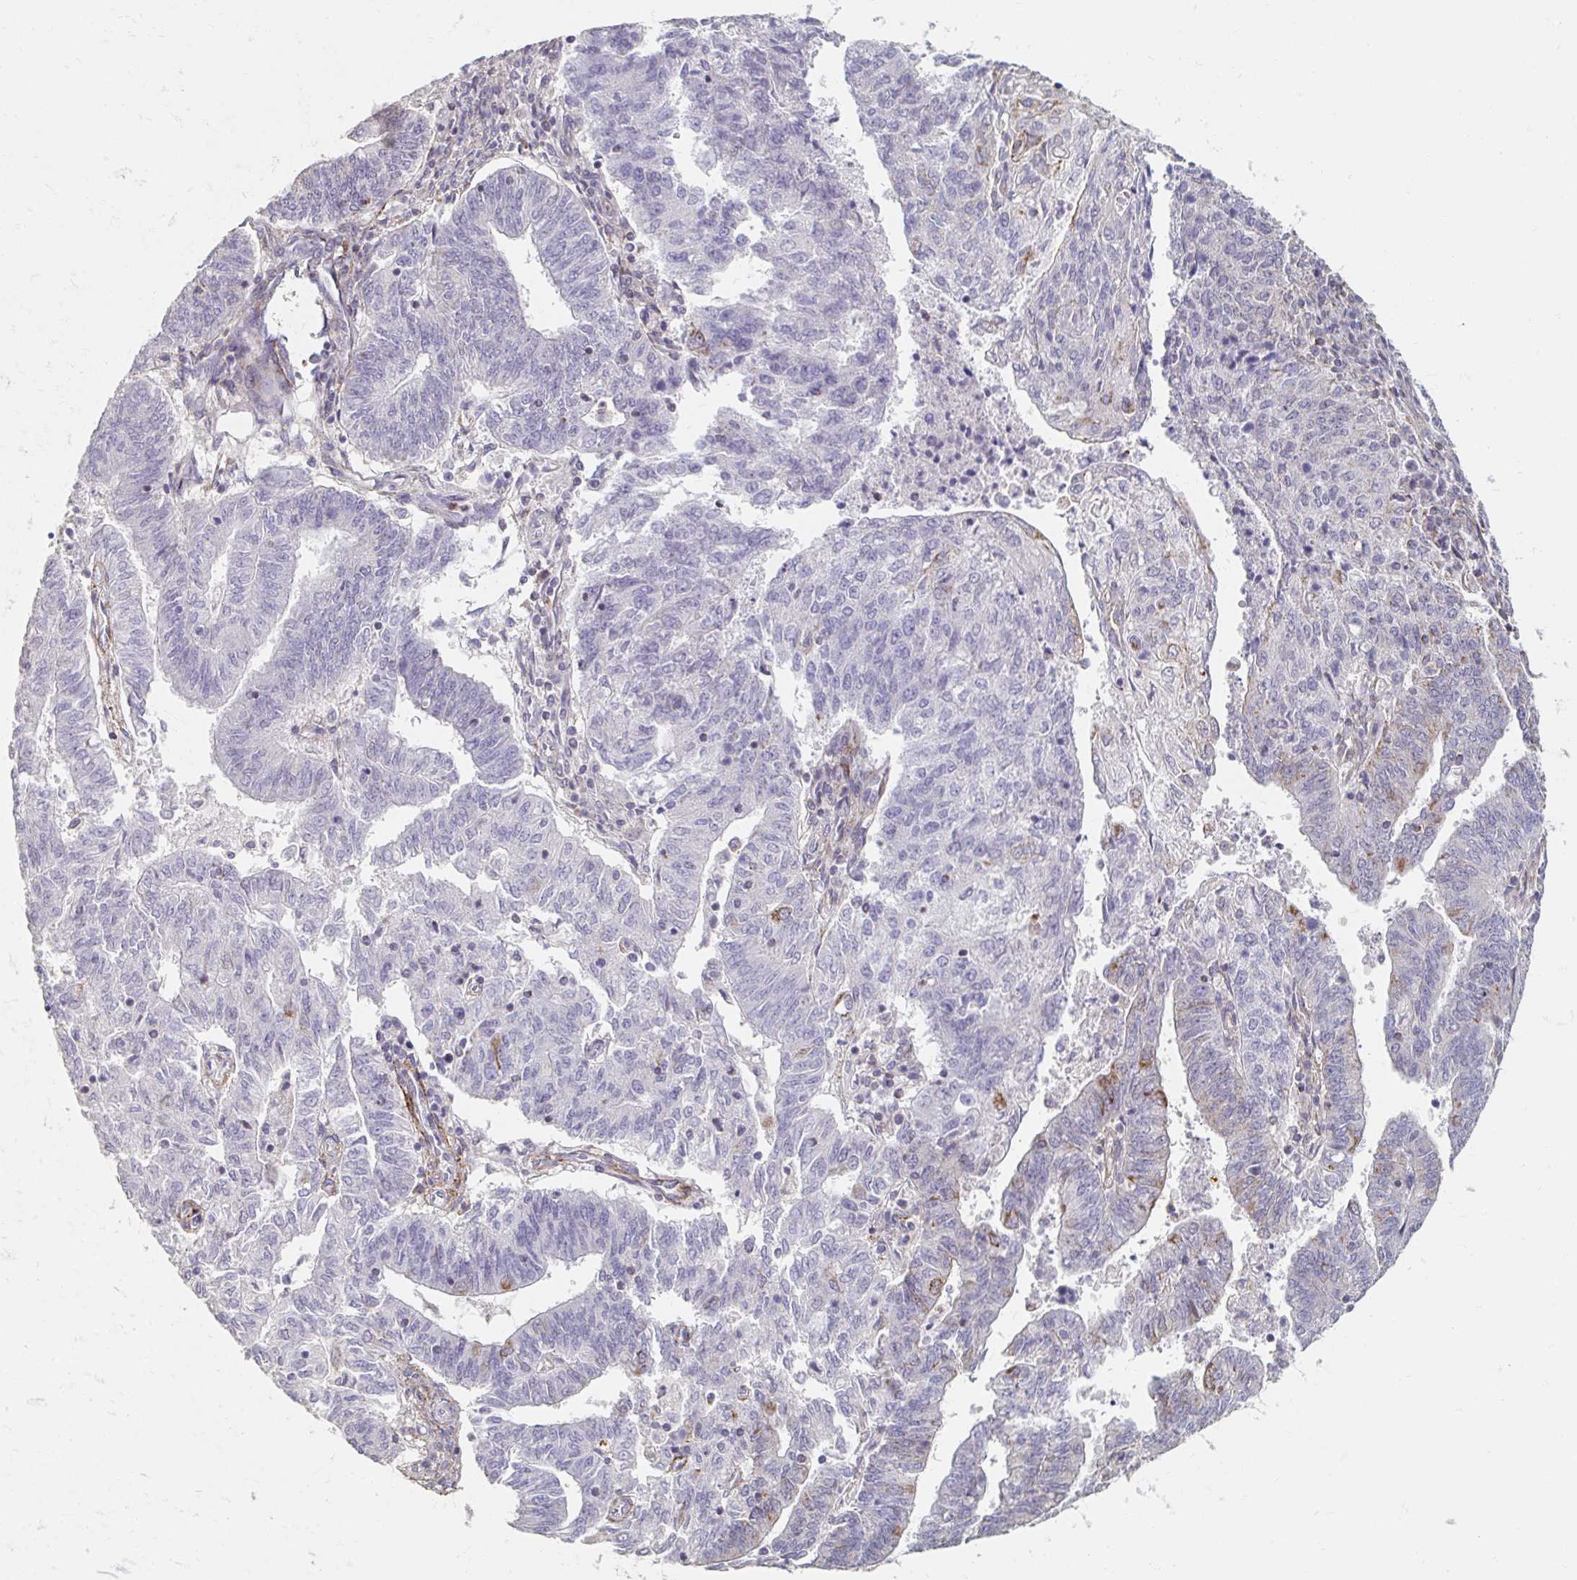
{"staining": {"intensity": "negative", "quantity": "none", "location": "none"}, "tissue": "endometrial cancer", "cell_type": "Tumor cells", "image_type": "cancer", "snomed": [{"axis": "morphology", "description": "Adenocarcinoma, NOS"}, {"axis": "topography", "description": "Endometrium"}], "caption": "Tumor cells show no significant positivity in endometrial cancer.", "gene": "MAVS", "patient": {"sex": "female", "age": 82}}